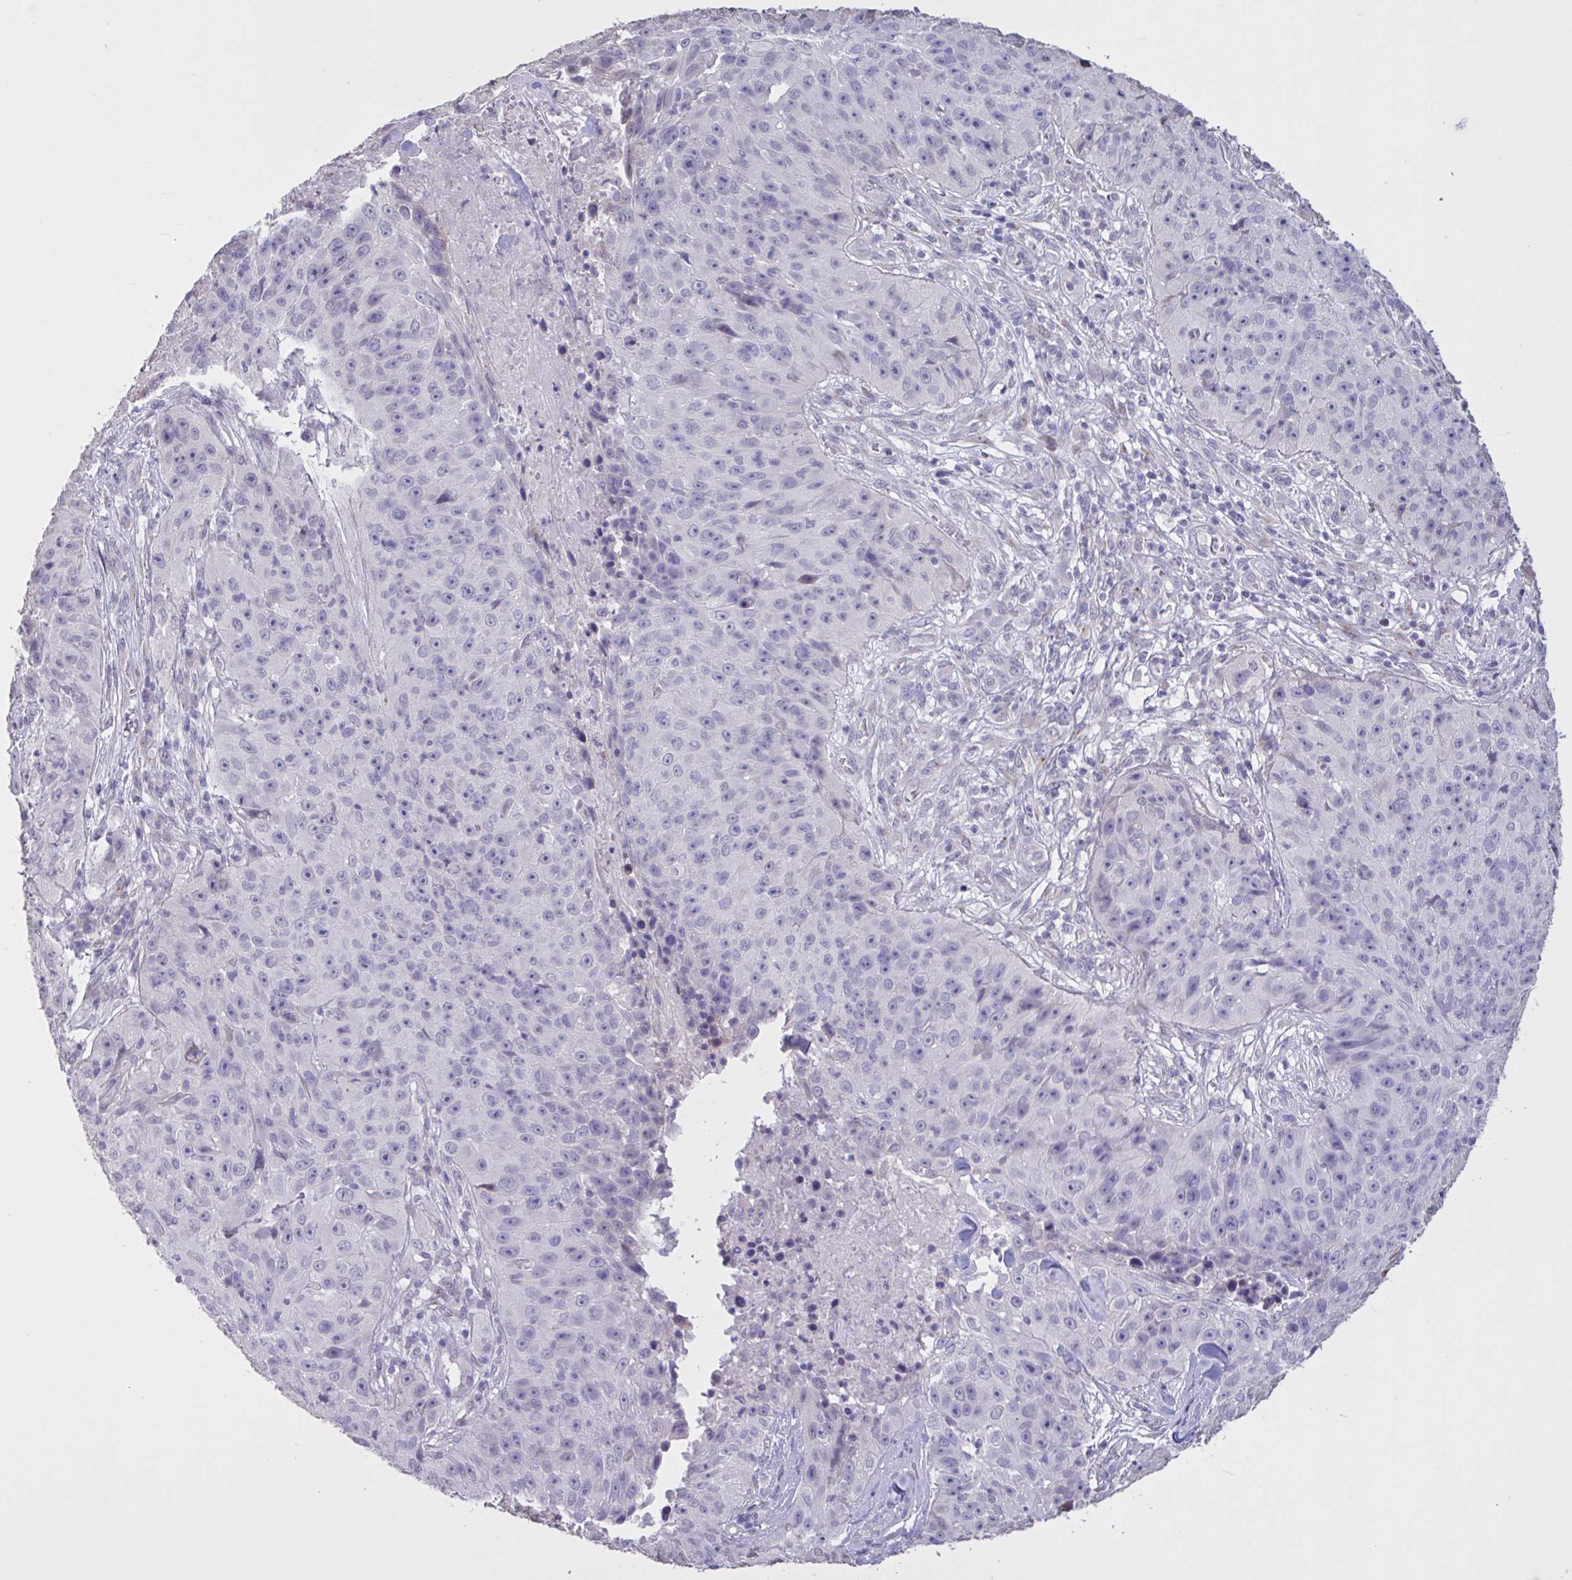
{"staining": {"intensity": "negative", "quantity": "none", "location": "none"}, "tissue": "skin cancer", "cell_type": "Tumor cells", "image_type": "cancer", "snomed": [{"axis": "morphology", "description": "Squamous cell carcinoma, NOS"}, {"axis": "topography", "description": "Skin"}], "caption": "Immunohistochemical staining of skin cancer (squamous cell carcinoma) shows no significant staining in tumor cells. The staining is performed using DAB brown chromogen with nuclei counter-stained in using hematoxylin.", "gene": "MRGPRX2", "patient": {"sex": "female", "age": 87}}